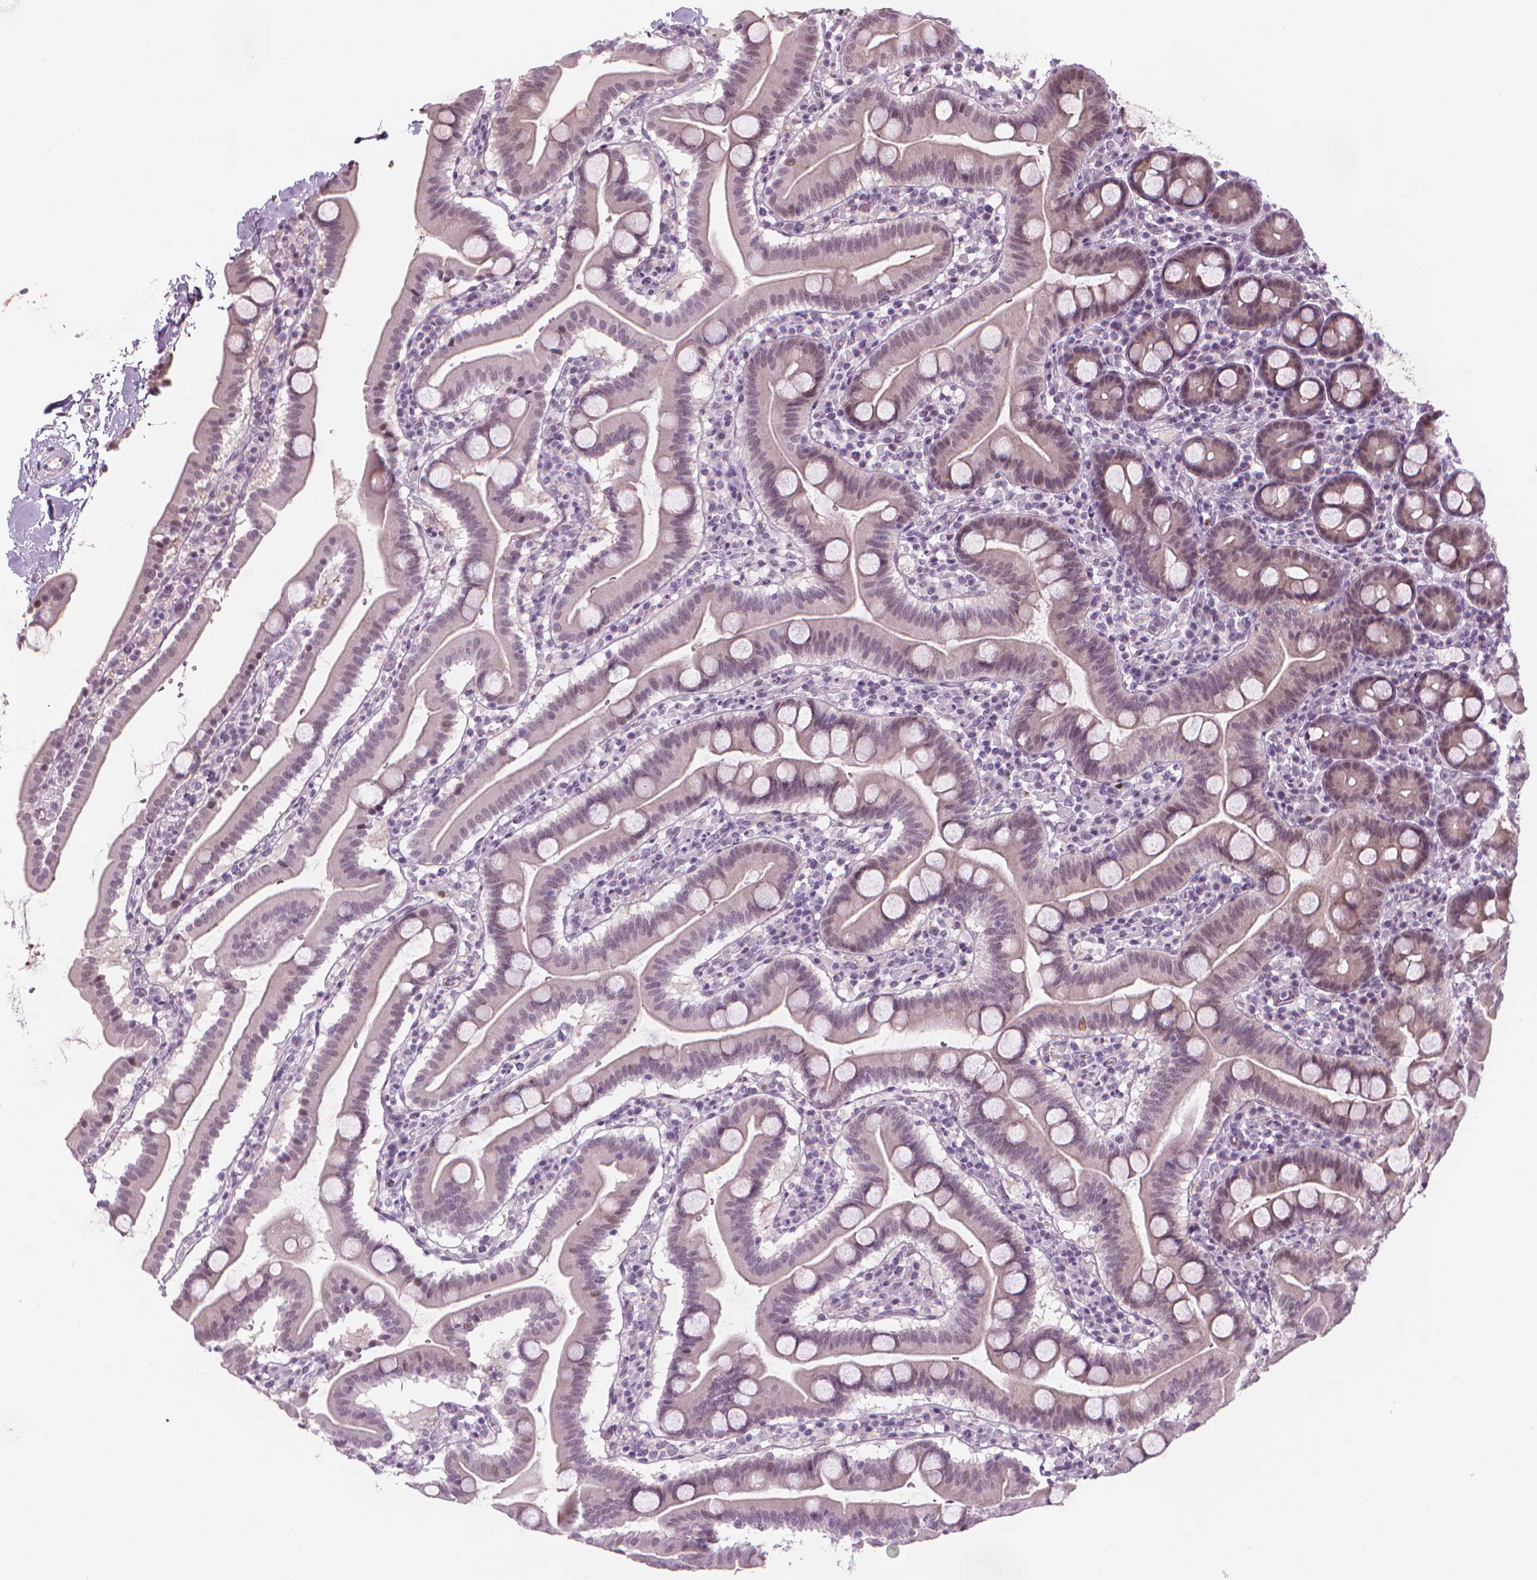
{"staining": {"intensity": "strong", "quantity": "<25%", "location": "nuclear"}, "tissue": "duodenum", "cell_type": "Glandular cells", "image_type": "normal", "snomed": [{"axis": "morphology", "description": "Normal tissue, NOS"}, {"axis": "topography", "description": "Pancreas"}, {"axis": "topography", "description": "Duodenum"}], "caption": "Immunohistochemistry (DAB) staining of benign human duodenum shows strong nuclear protein staining in approximately <25% of glandular cells.", "gene": "CDKN1C", "patient": {"sex": "male", "age": 59}}